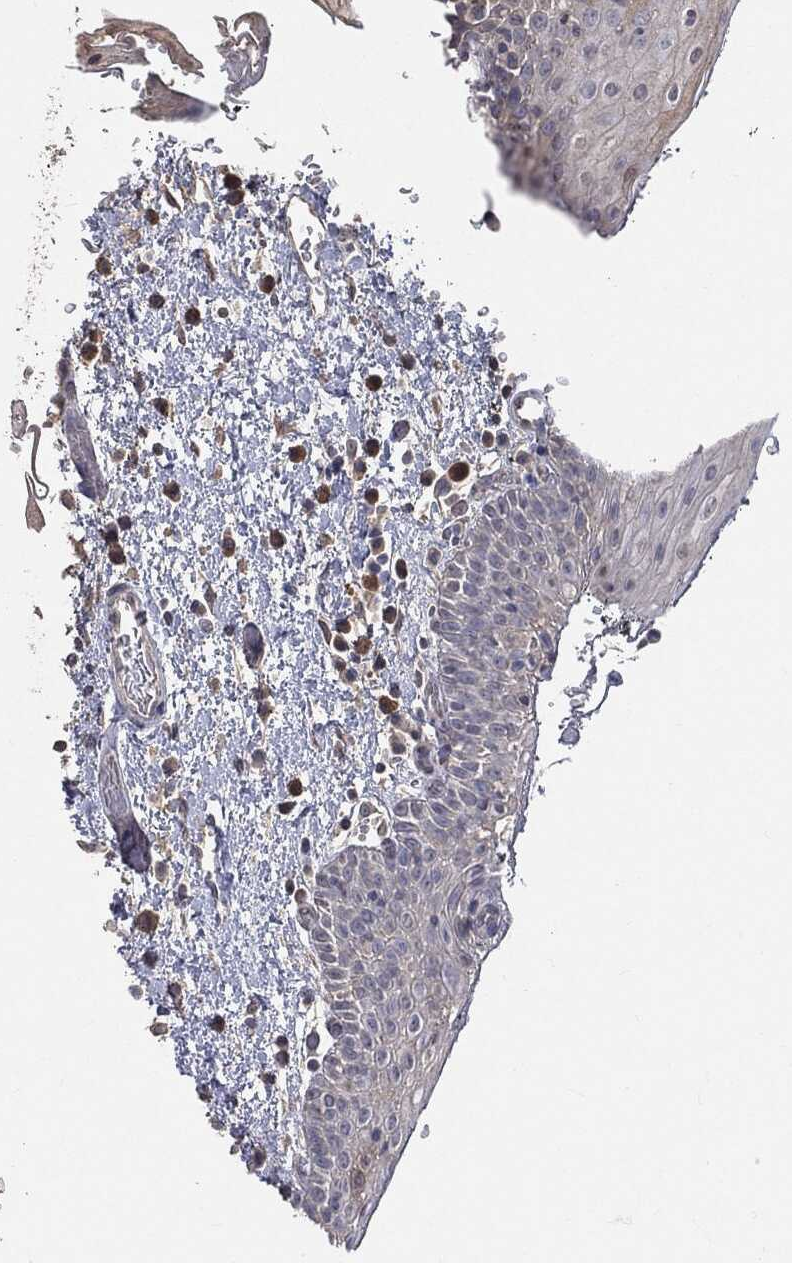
{"staining": {"intensity": "weak", "quantity": "<25%", "location": "cytoplasmic/membranous"}, "tissue": "oral mucosa", "cell_type": "Squamous epithelial cells", "image_type": "normal", "snomed": [{"axis": "morphology", "description": "Normal tissue, NOS"}, {"axis": "morphology", "description": "Squamous cell carcinoma, NOS"}, {"axis": "topography", "description": "Oral tissue"}, {"axis": "topography", "description": "Tounge, NOS"}, {"axis": "topography", "description": "Head-Neck"}], "caption": "The micrograph displays no significant staining in squamous epithelial cells of oral mucosa.", "gene": "SNAP25", "patient": {"sex": "female", "age": 80}}